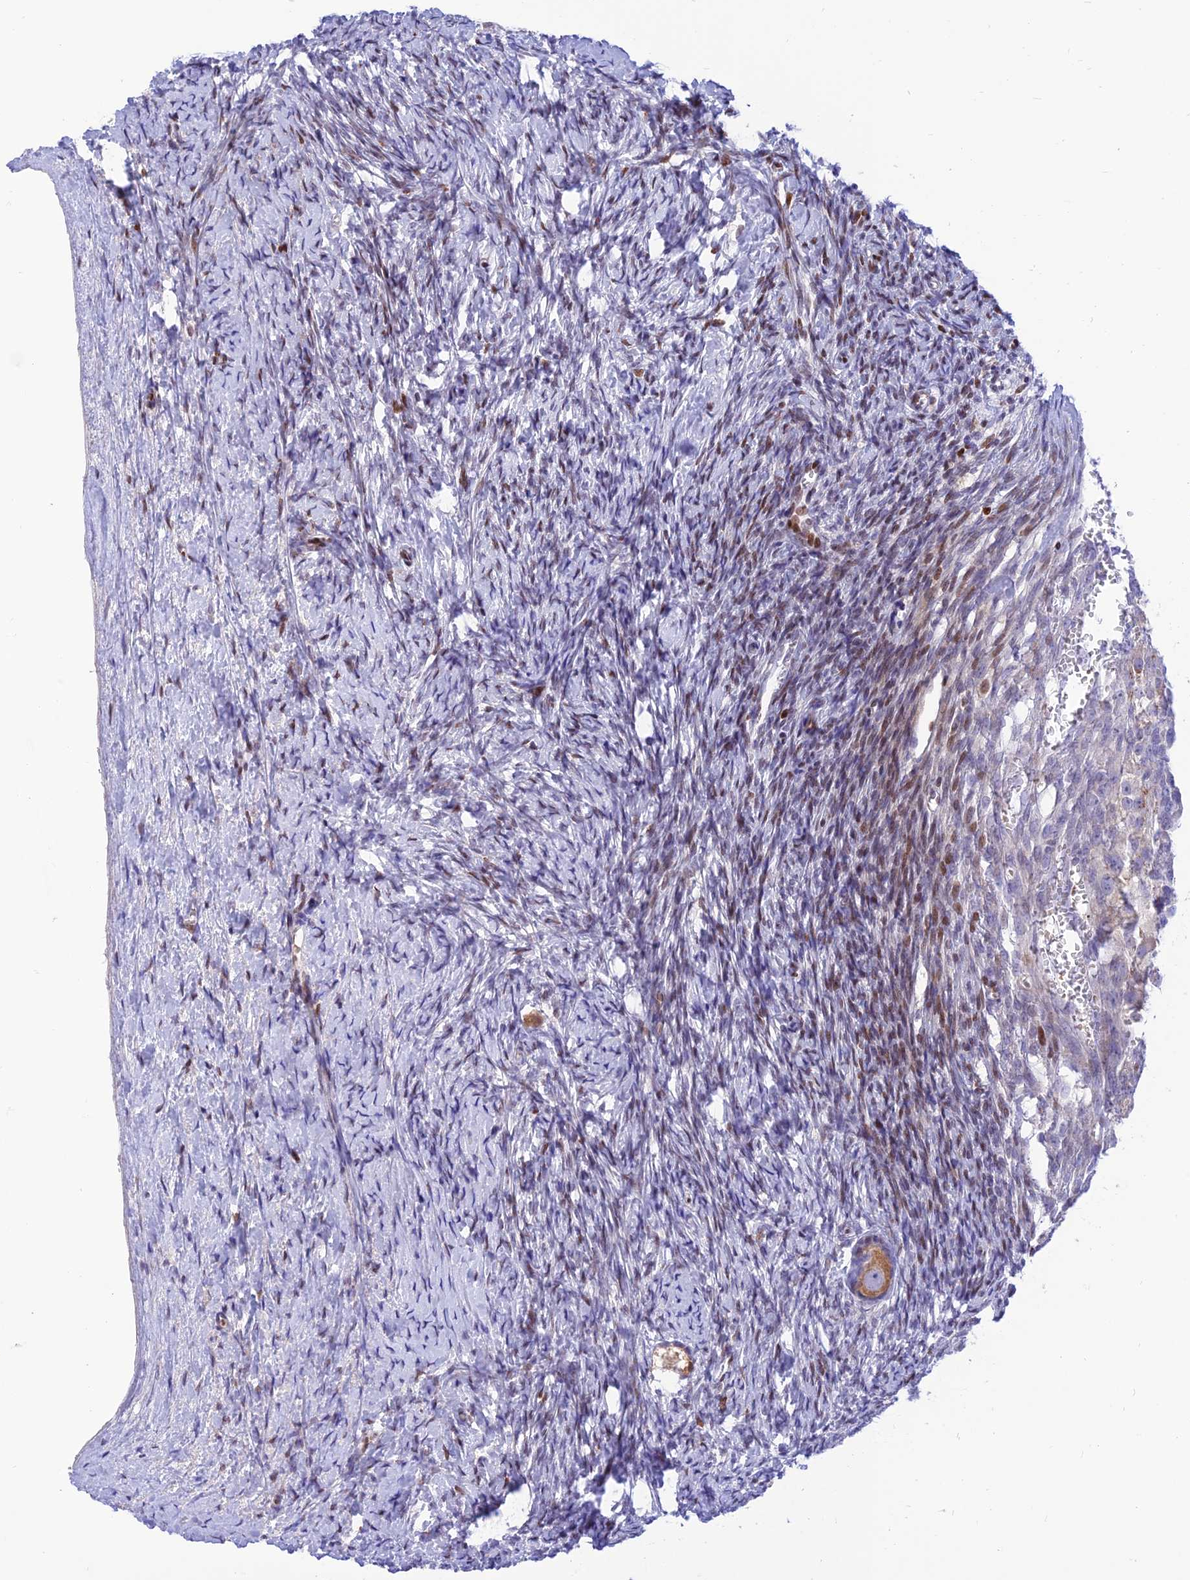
{"staining": {"intensity": "moderate", "quantity": ">75%", "location": "cytoplasmic/membranous"}, "tissue": "ovary", "cell_type": "Follicle cells", "image_type": "normal", "snomed": [{"axis": "morphology", "description": "Normal tissue, NOS"}, {"axis": "morphology", "description": "Developmental malformation"}, {"axis": "topography", "description": "Ovary"}], "caption": "Ovary was stained to show a protein in brown. There is medium levels of moderate cytoplasmic/membranous positivity in approximately >75% of follicle cells. (brown staining indicates protein expression, while blue staining denotes nuclei).", "gene": "FAM186B", "patient": {"sex": "female", "age": 39}}